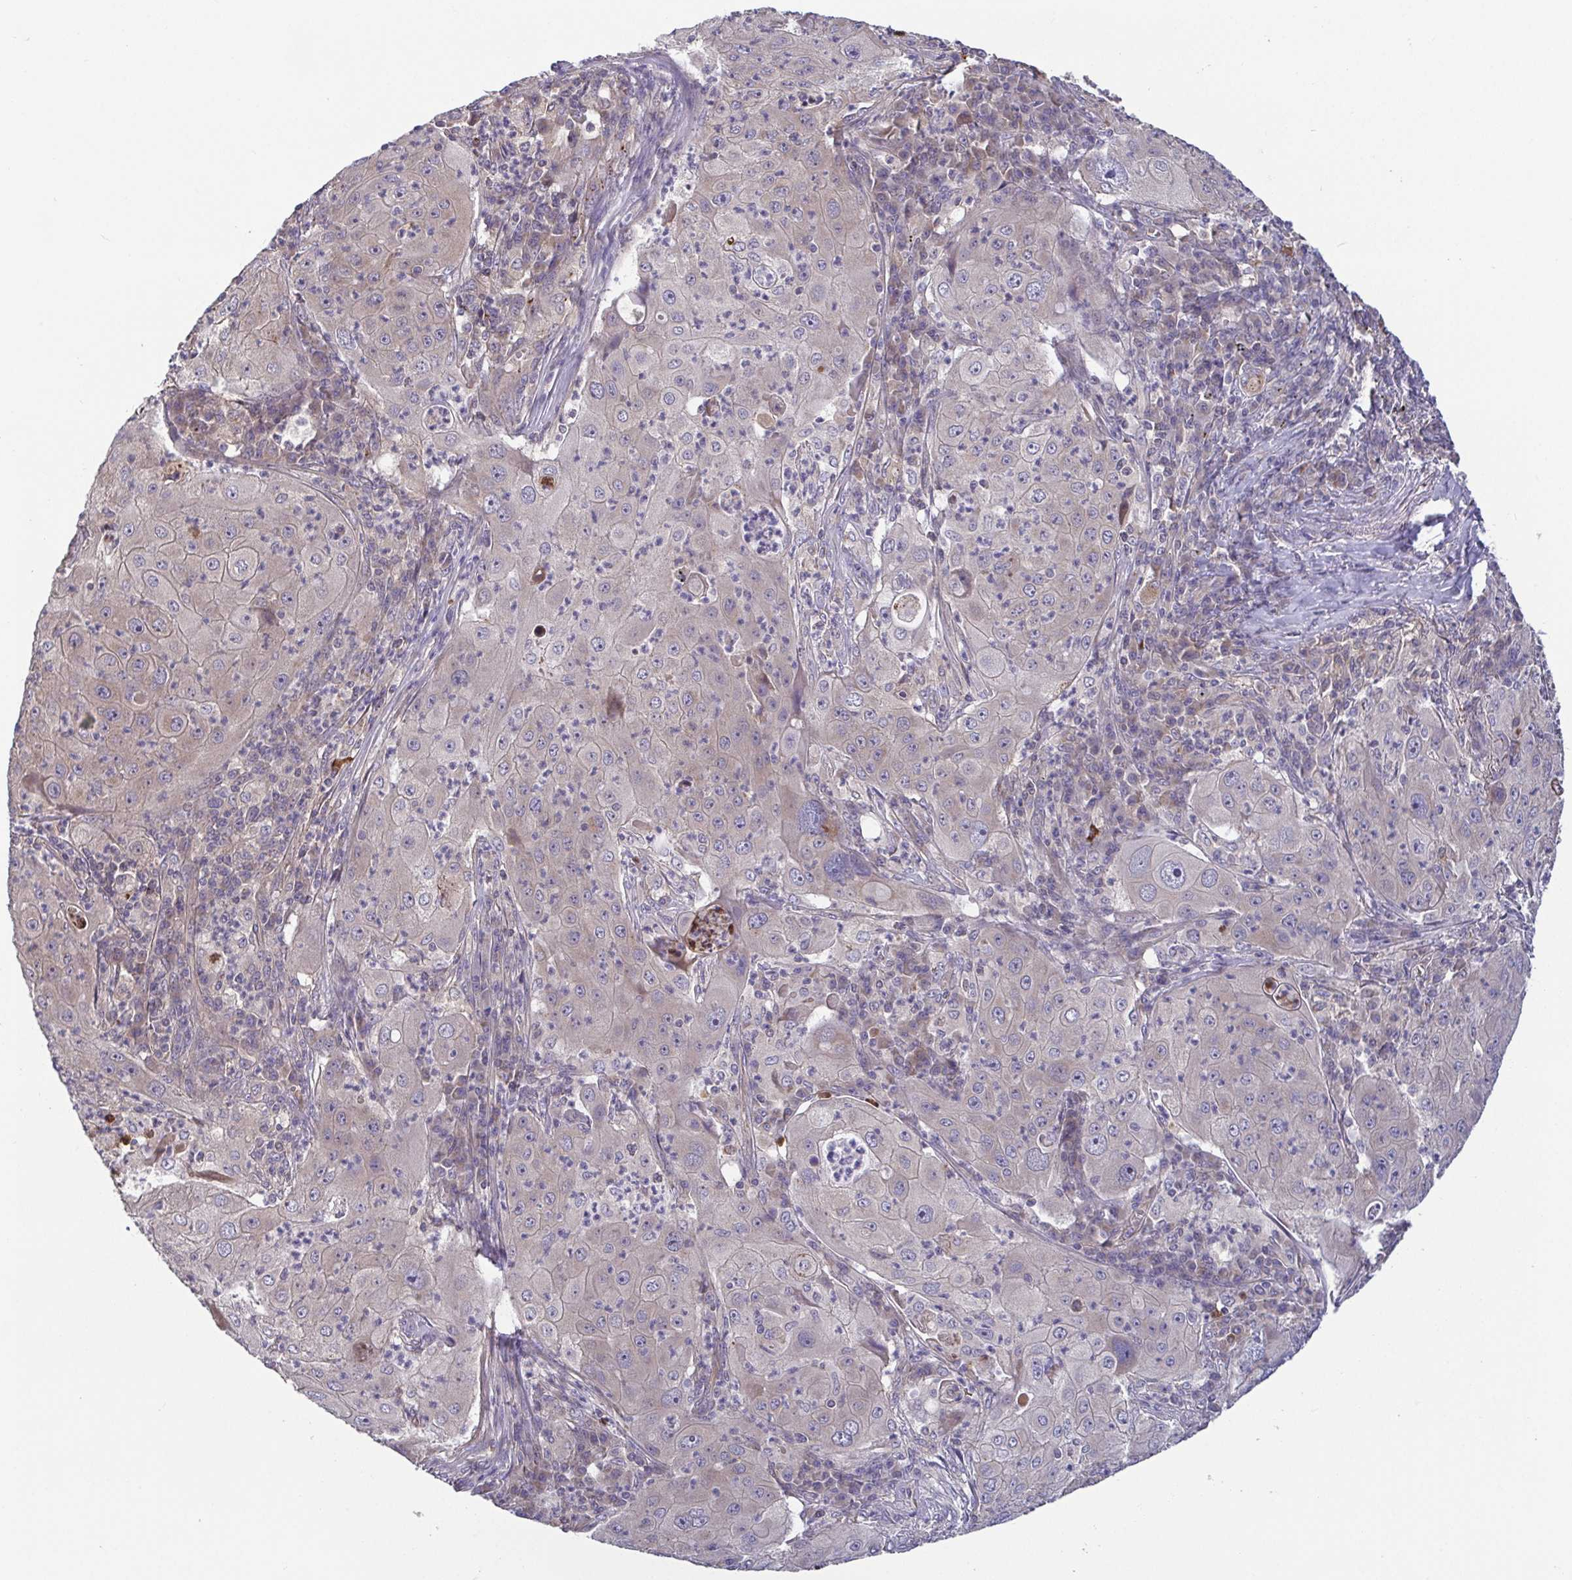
{"staining": {"intensity": "negative", "quantity": "none", "location": "none"}, "tissue": "lung cancer", "cell_type": "Tumor cells", "image_type": "cancer", "snomed": [{"axis": "morphology", "description": "Squamous cell carcinoma, NOS"}, {"axis": "topography", "description": "Lung"}], "caption": "Tumor cells show no significant expression in lung cancer.", "gene": "OSBPL7", "patient": {"sex": "female", "age": 59}}